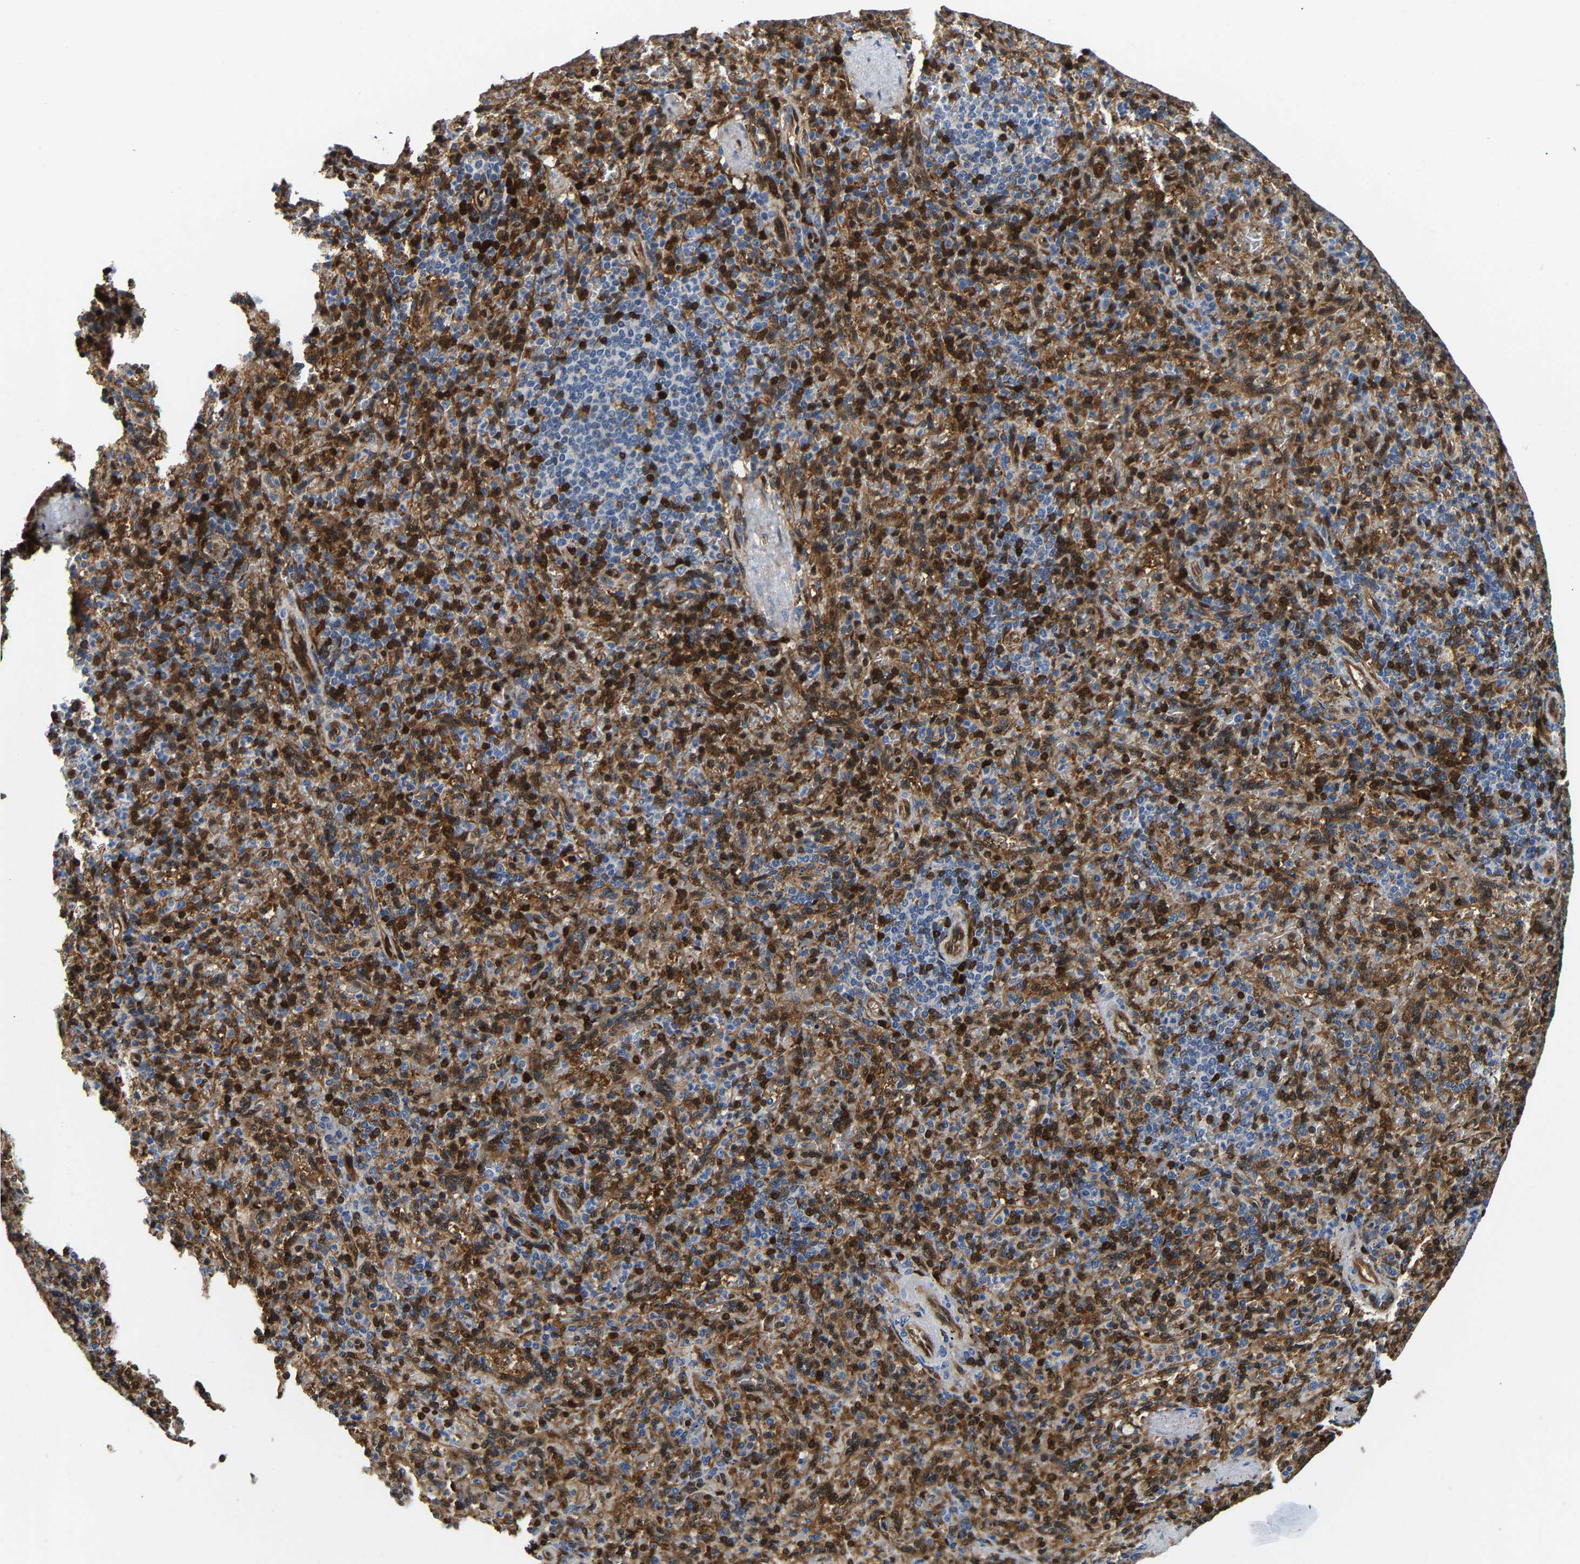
{"staining": {"intensity": "strong", "quantity": "25%-75%", "location": "cytoplasmic/membranous"}, "tissue": "spleen", "cell_type": "Cells in red pulp", "image_type": "normal", "snomed": [{"axis": "morphology", "description": "Normal tissue, NOS"}, {"axis": "topography", "description": "Spleen"}], "caption": "Protein expression analysis of benign human spleen reveals strong cytoplasmic/membranous staining in about 25%-75% of cells in red pulp. (brown staining indicates protein expression, while blue staining denotes nuclei).", "gene": "GIMAP7", "patient": {"sex": "female", "age": 74}}